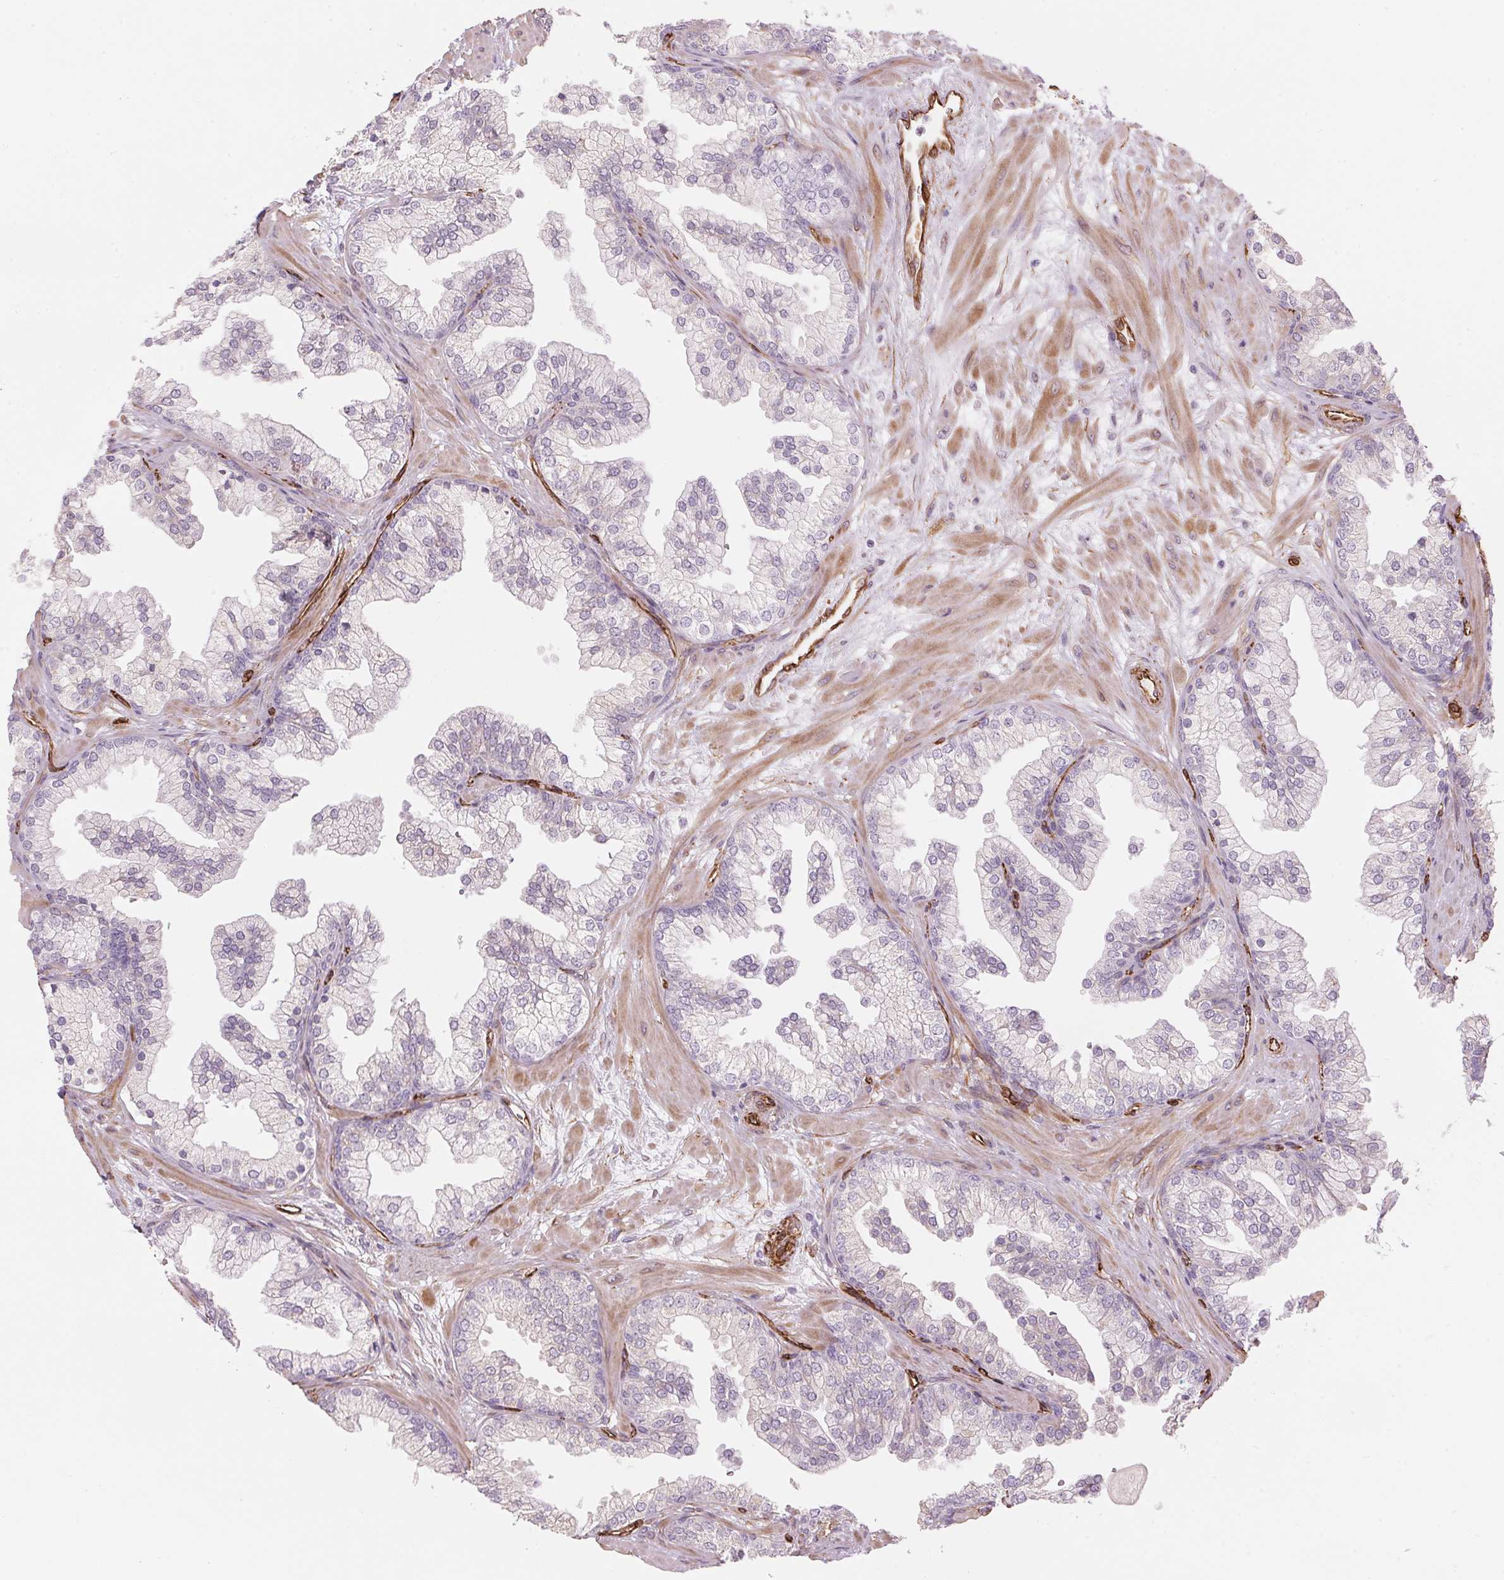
{"staining": {"intensity": "negative", "quantity": "none", "location": "none"}, "tissue": "prostate", "cell_type": "Glandular cells", "image_type": "normal", "snomed": [{"axis": "morphology", "description": "Normal tissue, NOS"}, {"axis": "topography", "description": "Prostate"}, {"axis": "topography", "description": "Peripheral nerve tissue"}], "caption": "Immunohistochemistry (IHC) photomicrograph of benign prostate: prostate stained with DAB (3,3'-diaminobenzidine) shows no significant protein positivity in glandular cells.", "gene": "CLPS", "patient": {"sex": "male", "age": 61}}